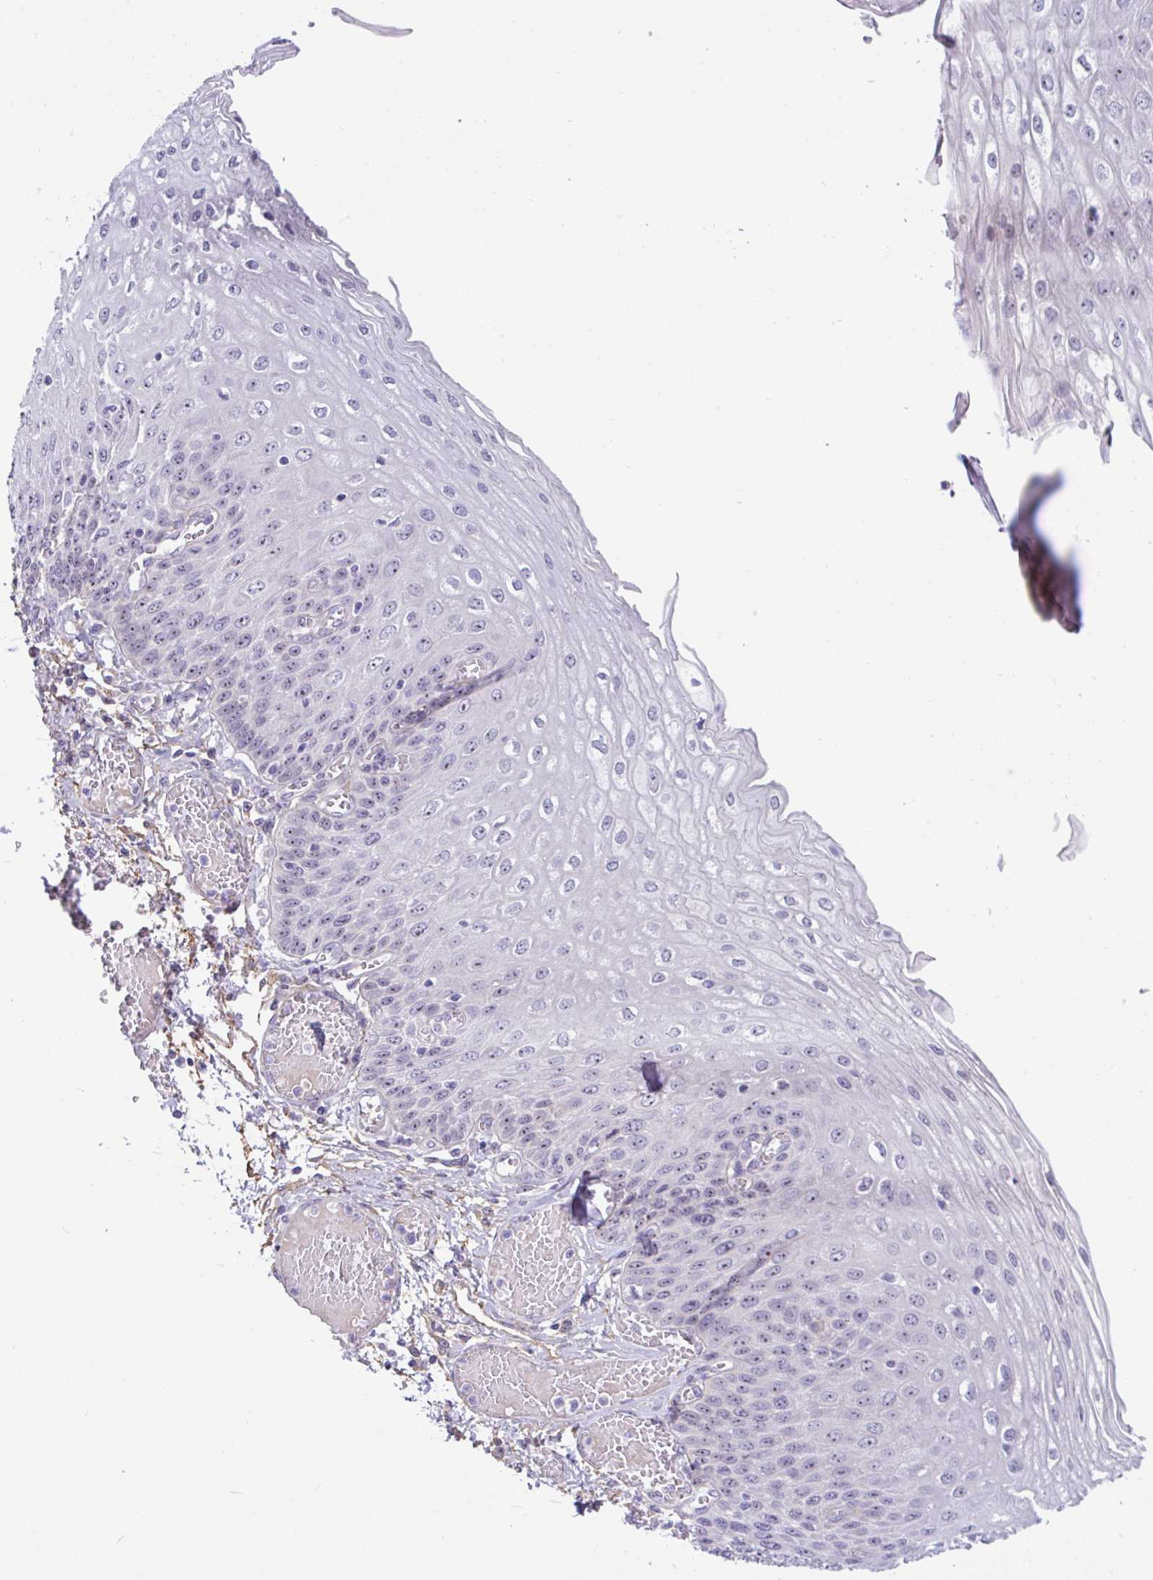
{"staining": {"intensity": "moderate", "quantity": "25%-75%", "location": "nuclear"}, "tissue": "esophagus", "cell_type": "Squamous epithelial cells", "image_type": "normal", "snomed": [{"axis": "morphology", "description": "Normal tissue, NOS"}, {"axis": "morphology", "description": "Adenocarcinoma, NOS"}, {"axis": "topography", "description": "Esophagus"}], "caption": "Esophagus stained with immunohistochemistry (IHC) reveals moderate nuclear positivity in about 25%-75% of squamous epithelial cells.", "gene": "MXRA8", "patient": {"sex": "male", "age": 81}}